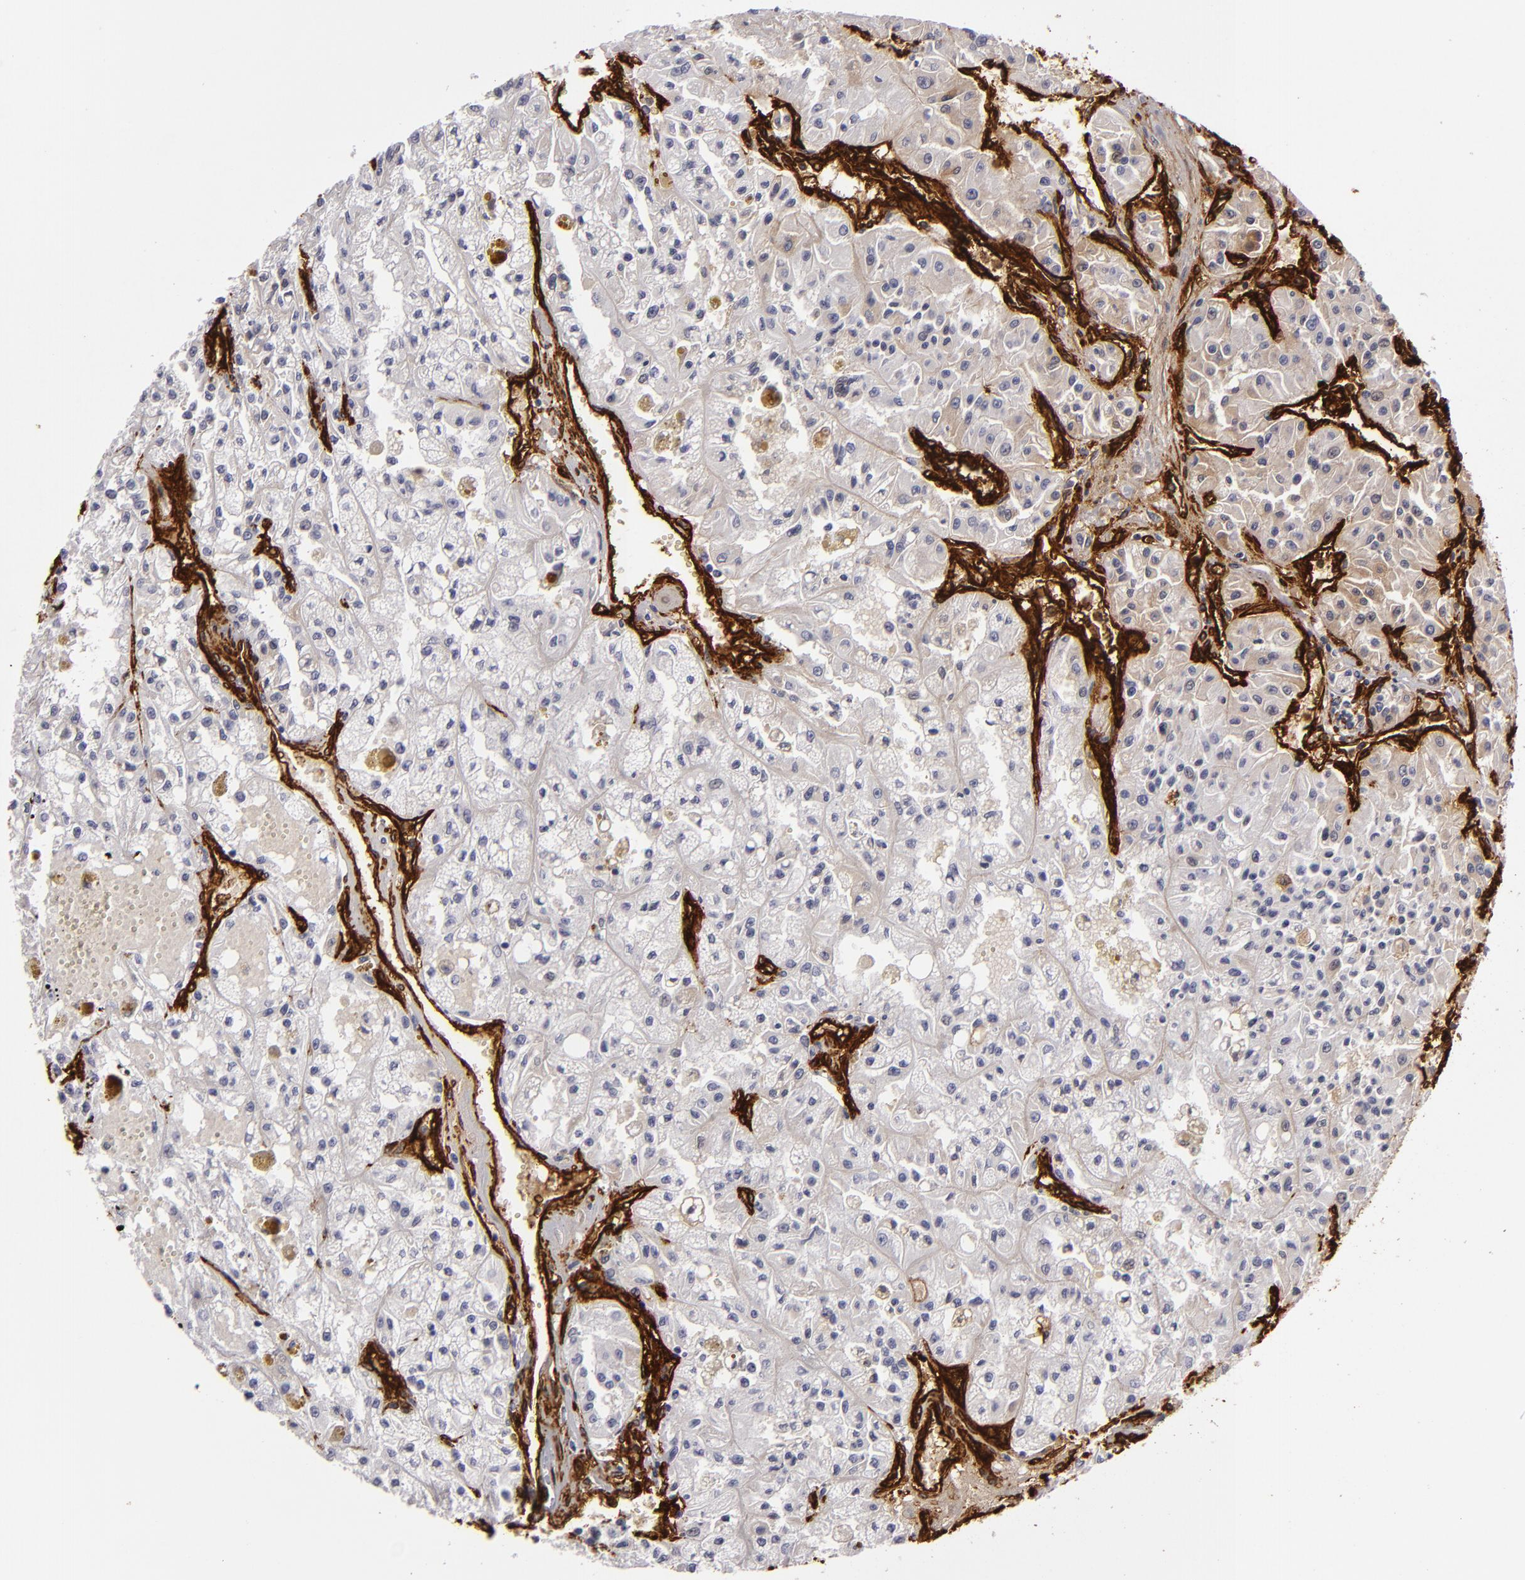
{"staining": {"intensity": "negative", "quantity": "none", "location": "none"}, "tissue": "renal cancer", "cell_type": "Tumor cells", "image_type": "cancer", "snomed": [{"axis": "morphology", "description": "Adenocarcinoma, NOS"}, {"axis": "topography", "description": "Kidney"}], "caption": "The photomicrograph demonstrates no significant expression in tumor cells of renal cancer (adenocarcinoma). (DAB (3,3'-diaminobenzidine) IHC with hematoxylin counter stain).", "gene": "MCAM", "patient": {"sex": "male", "age": 78}}